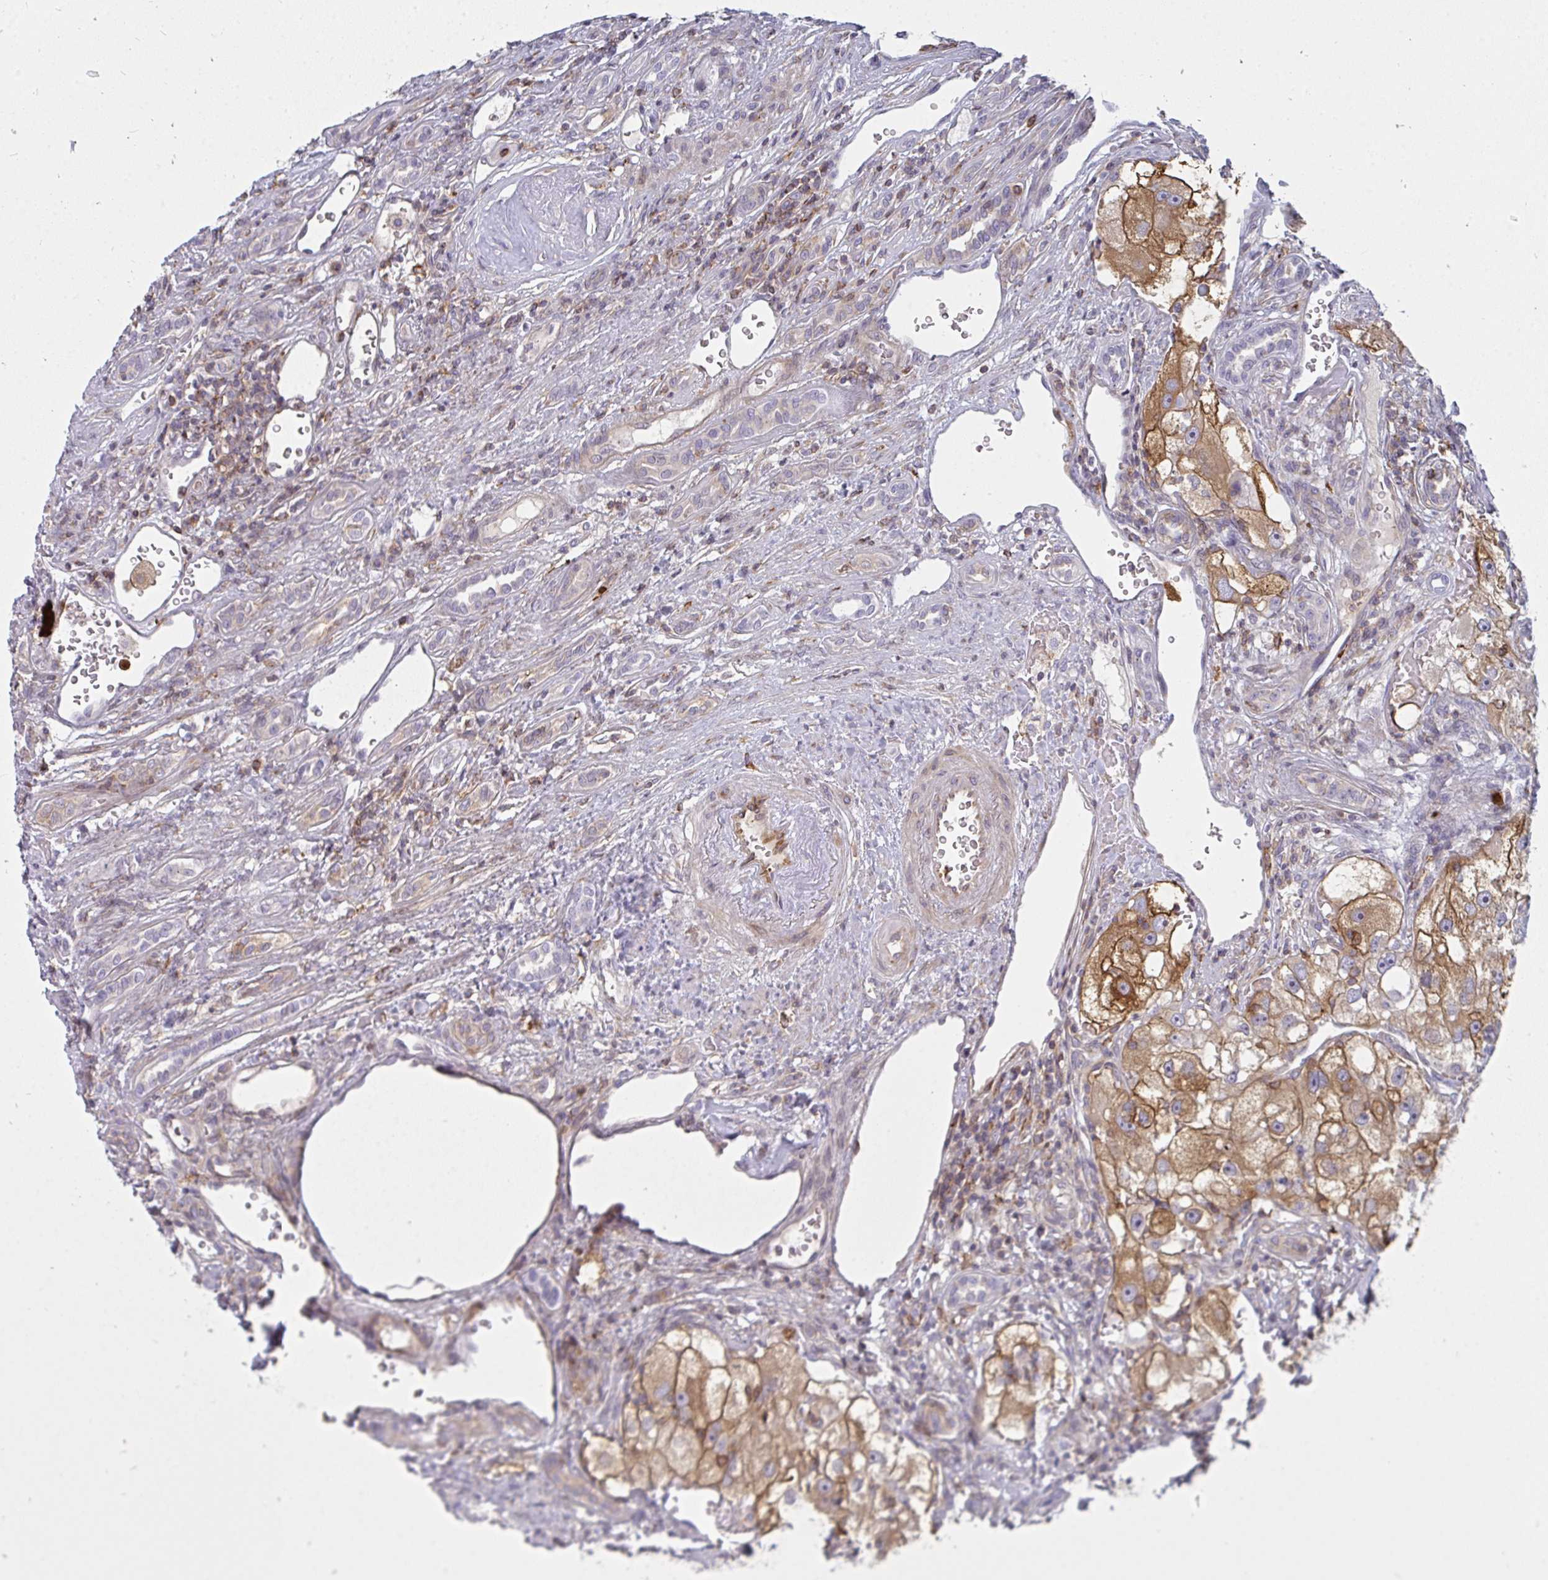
{"staining": {"intensity": "moderate", "quantity": ">75%", "location": "cytoplasmic/membranous"}, "tissue": "renal cancer", "cell_type": "Tumor cells", "image_type": "cancer", "snomed": [{"axis": "morphology", "description": "Adenocarcinoma, NOS"}, {"axis": "topography", "description": "Kidney"}], "caption": "Renal cancer stained with immunohistochemistry displays moderate cytoplasmic/membranous expression in about >75% of tumor cells.", "gene": "CSF3R", "patient": {"sex": "male", "age": 63}}